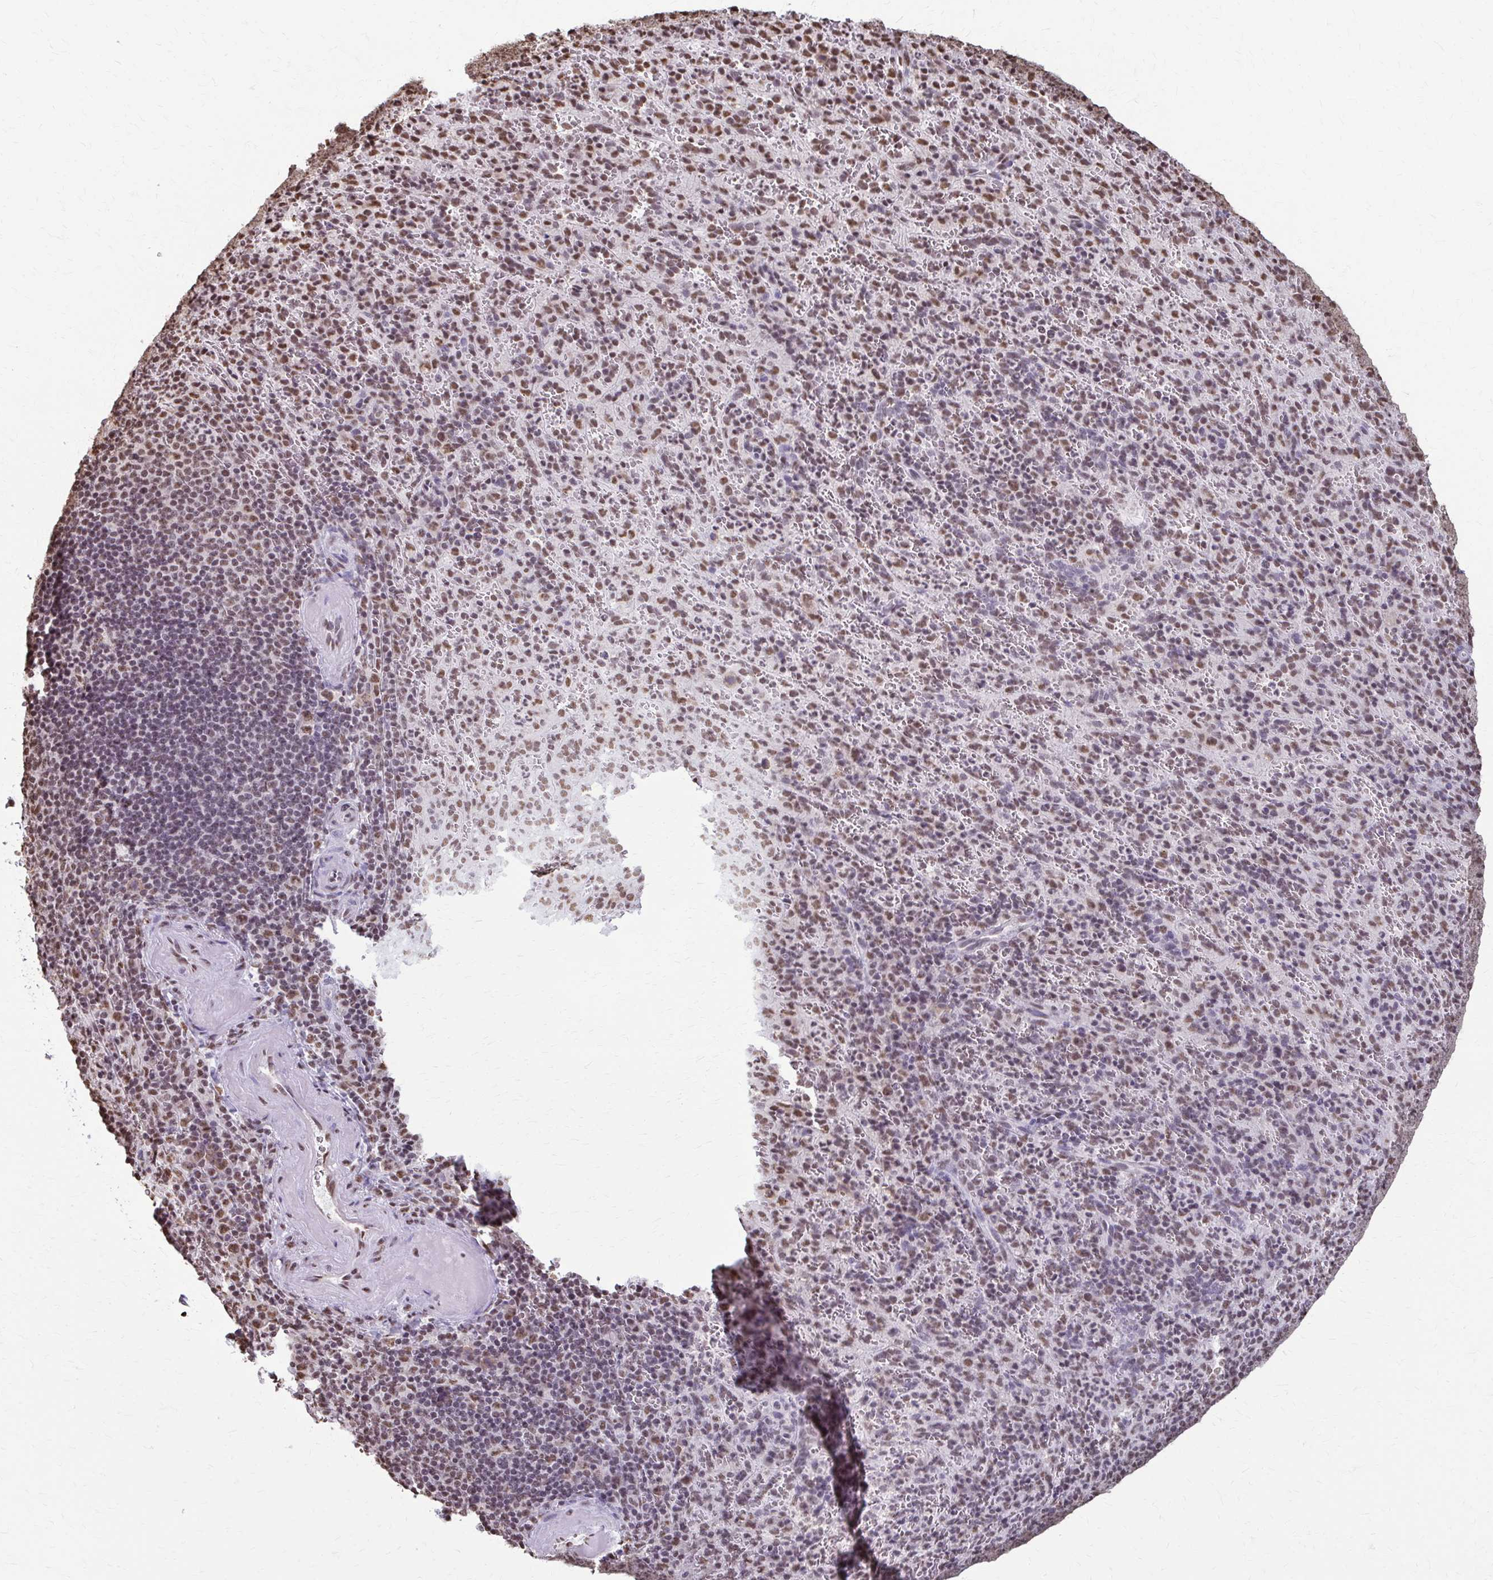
{"staining": {"intensity": "moderate", "quantity": ">75%", "location": "nuclear"}, "tissue": "spleen", "cell_type": "Cells in red pulp", "image_type": "normal", "snomed": [{"axis": "morphology", "description": "Normal tissue, NOS"}, {"axis": "topography", "description": "Spleen"}], "caption": "Approximately >75% of cells in red pulp in unremarkable human spleen exhibit moderate nuclear protein staining as visualized by brown immunohistochemical staining.", "gene": "SNRPA", "patient": {"sex": "male", "age": 57}}